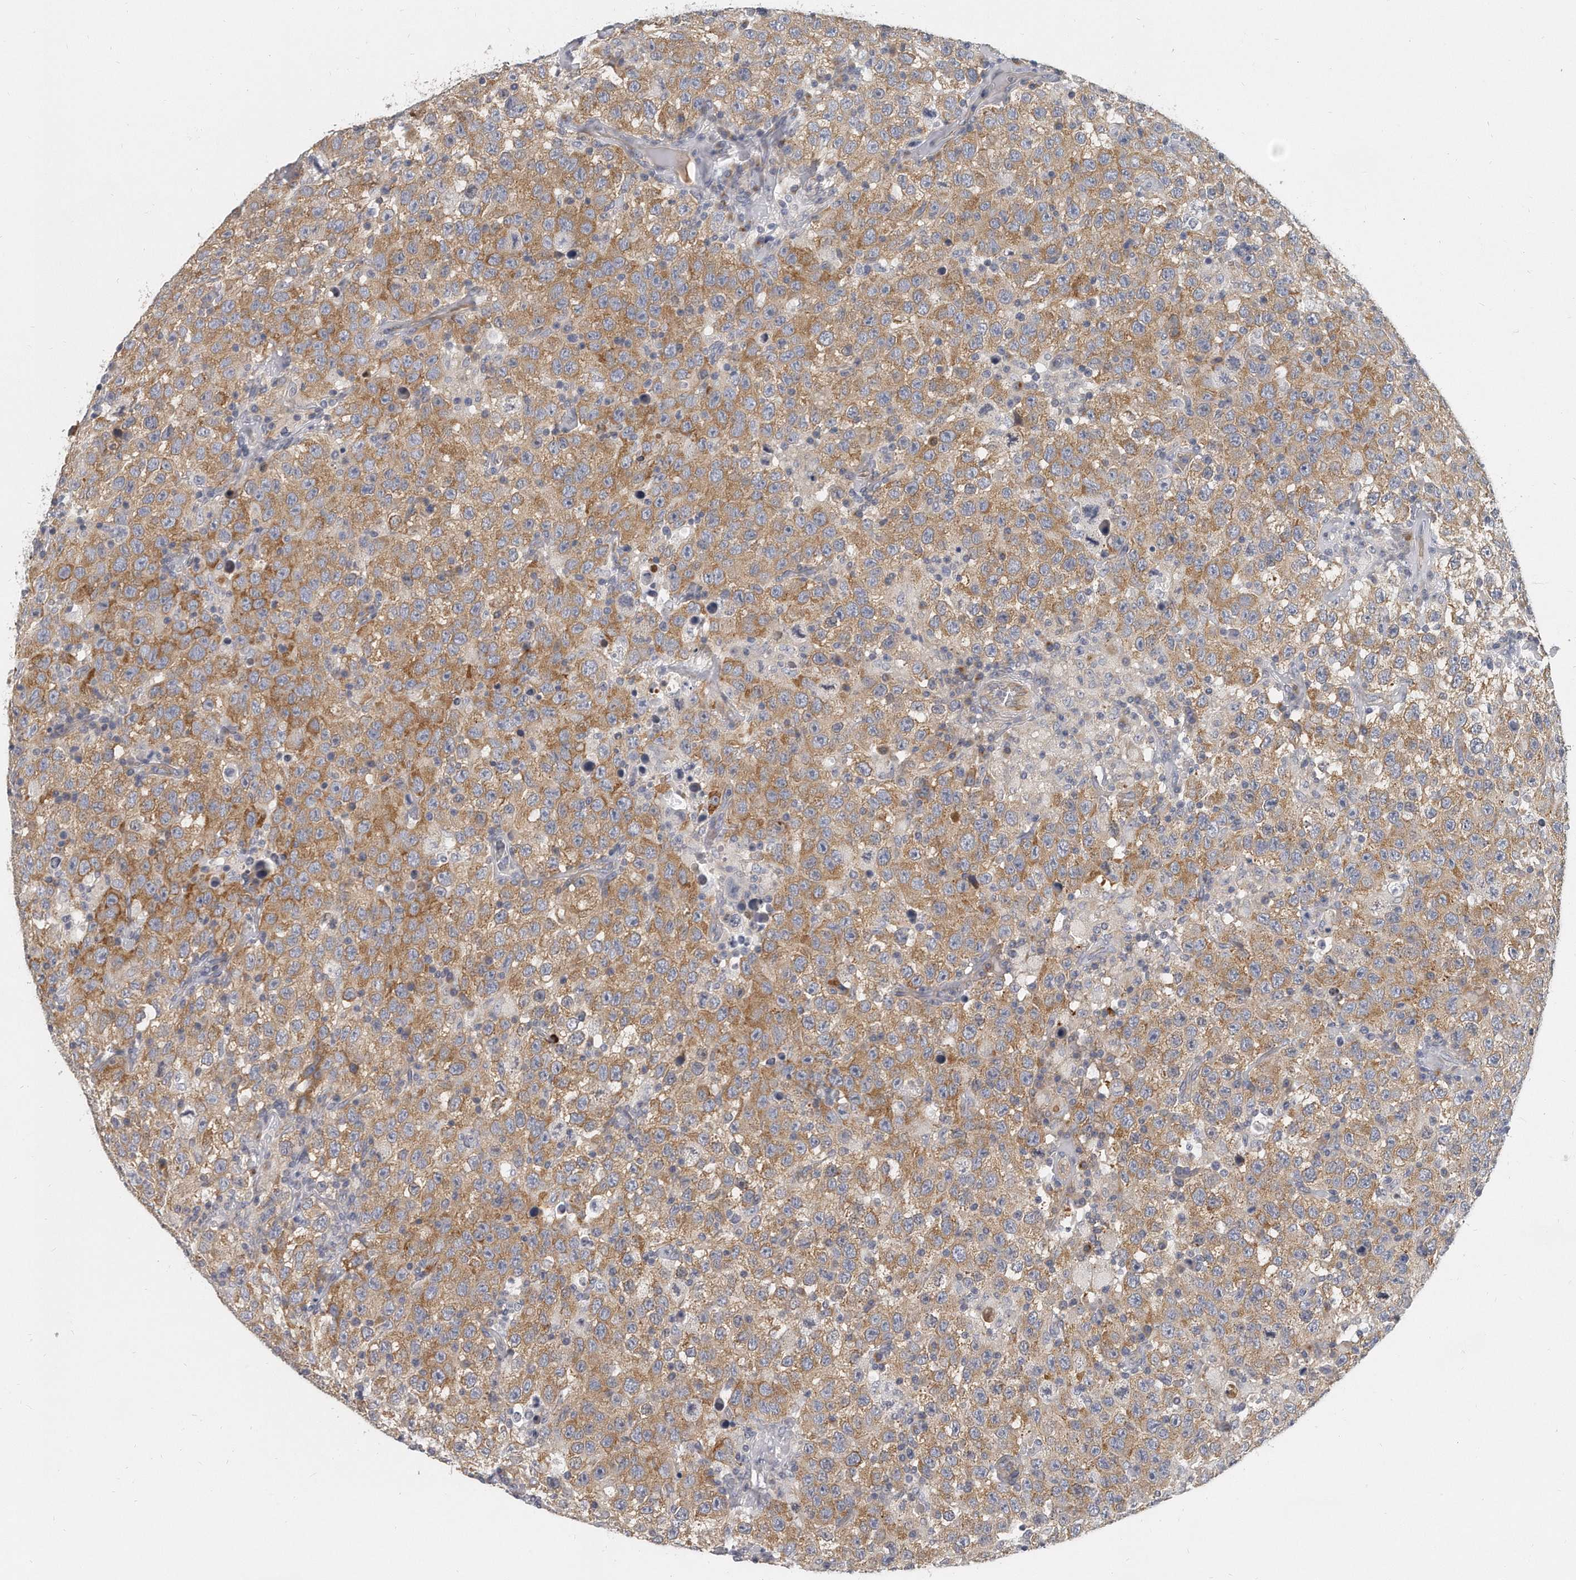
{"staining": {"intensity": "moderate", "quantity": ">75%", "location": "cytoplasmic/membranous"}, "tissue": "testis cancer", "cell_type": "Tumor cells", "image_type": "cancer", "snomed": [{"axis": "morphology", "description": "Seminoma, NOS"}, {"axis": "topography", "description": "Testis"}], "caption": "Immunohistochemistry image of human testis seminoma stained for a protein (brown), which shows medium levels of moderate cytoplasmic/membranous expression in about >75% of tumor cells.", "gene": "PLEKHA6", "patient": {"sex": "male", "age": 41}}